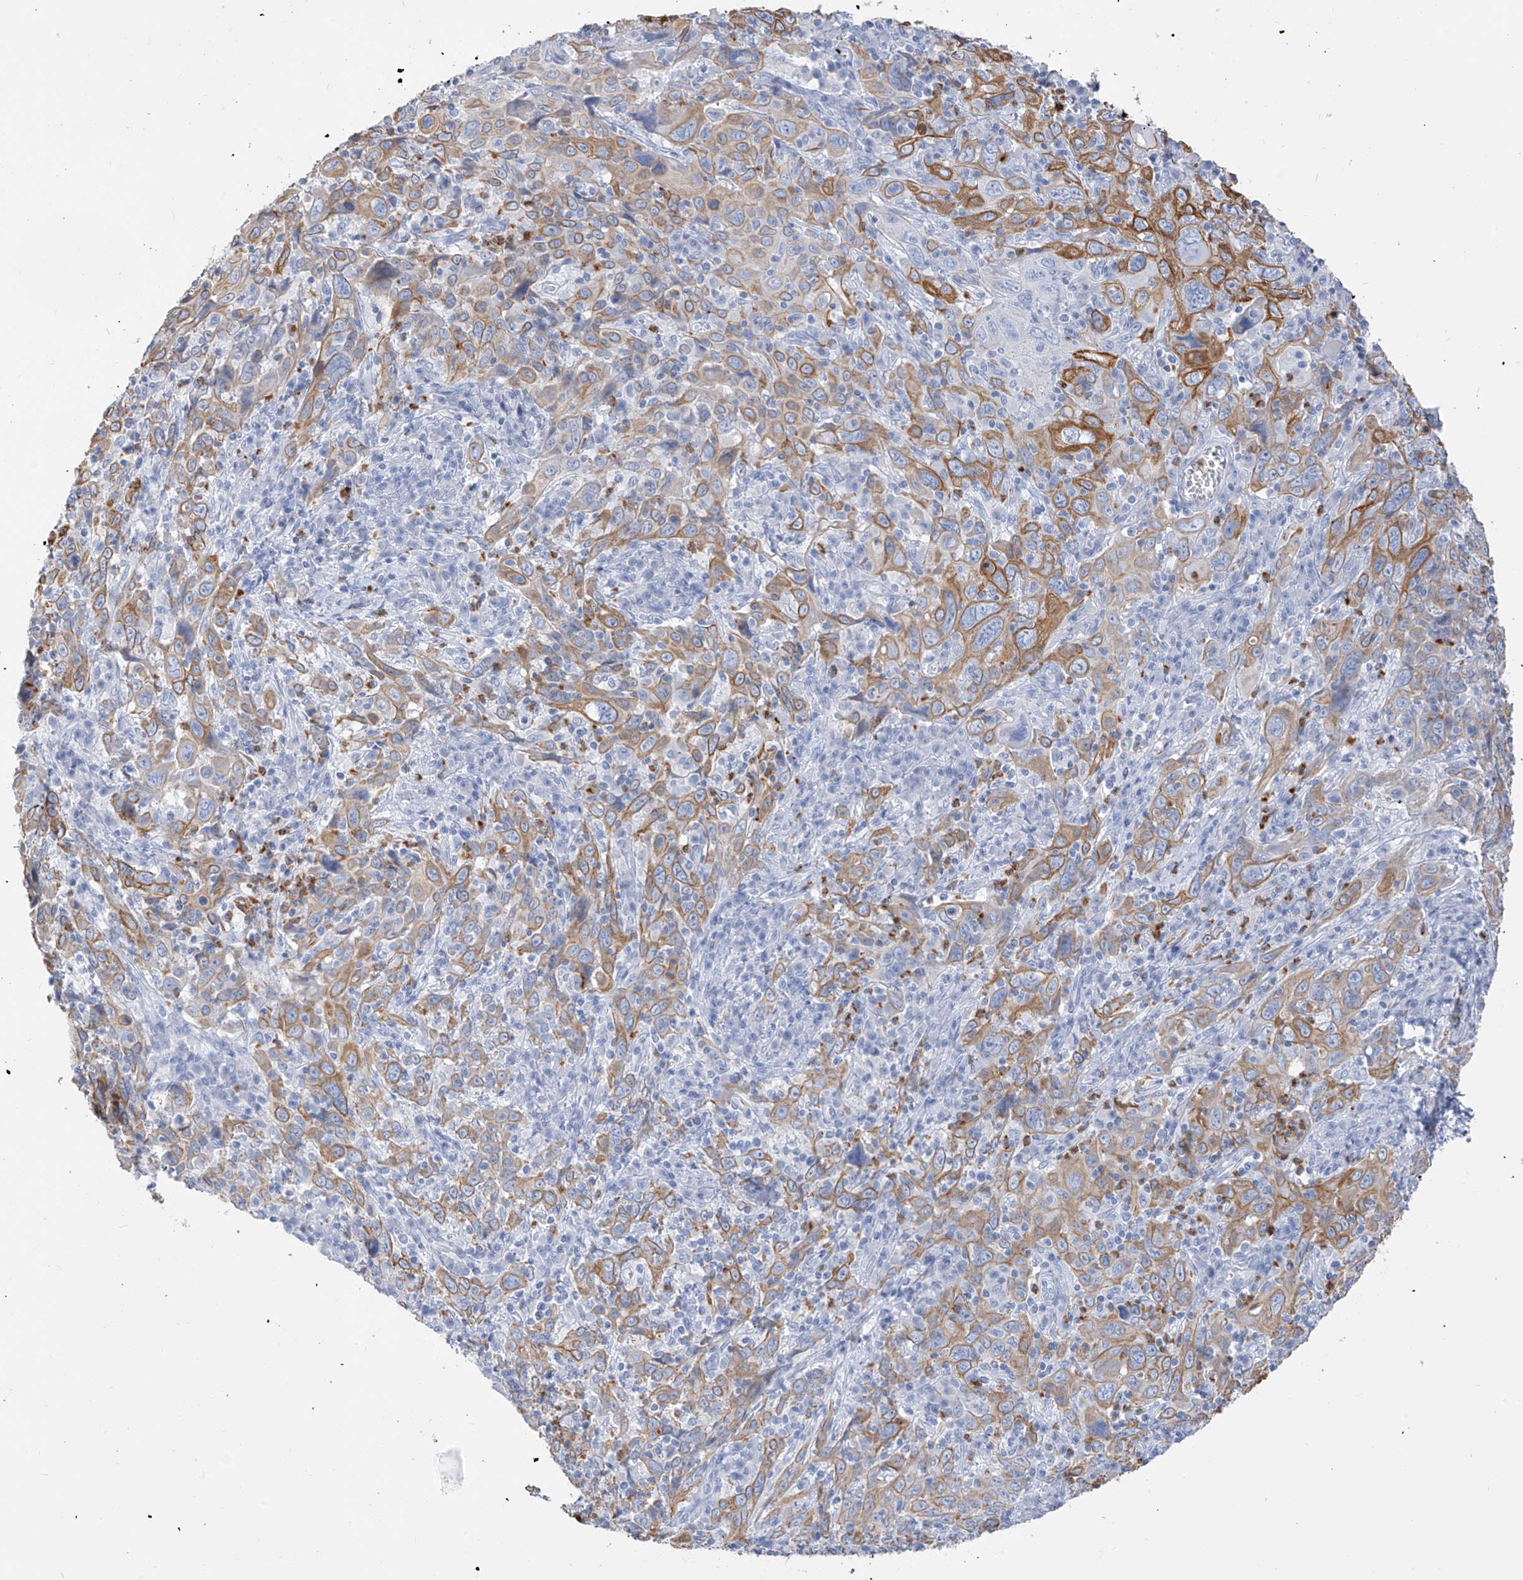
{"staining": {"intensity": "moderate", "quantity": "25%-75%", "location": "cytoplasmic/membranous"}, "tissue": "cervical cancer", "cell_type": "Tumor cells", "image_type": "cancer", "snomed": [{"axis": "morphology", "description": "Squamous cell carcinoma, NOS"}, {"axis": "topography", "description": "Cervix"}], "caption": "Immunohistochemistry photomicrograph of neoplastic tissue: human cervical cancer stained using IHC demonstrates medium levels of moderate protein expression localized specifically in the cytoplasmic/membranous of tumor cells, appearing as a cytoplasmic/membranous brown color.", "gene": "PAFAH1B3", "patient": {"sex": "female", "age": 46}}